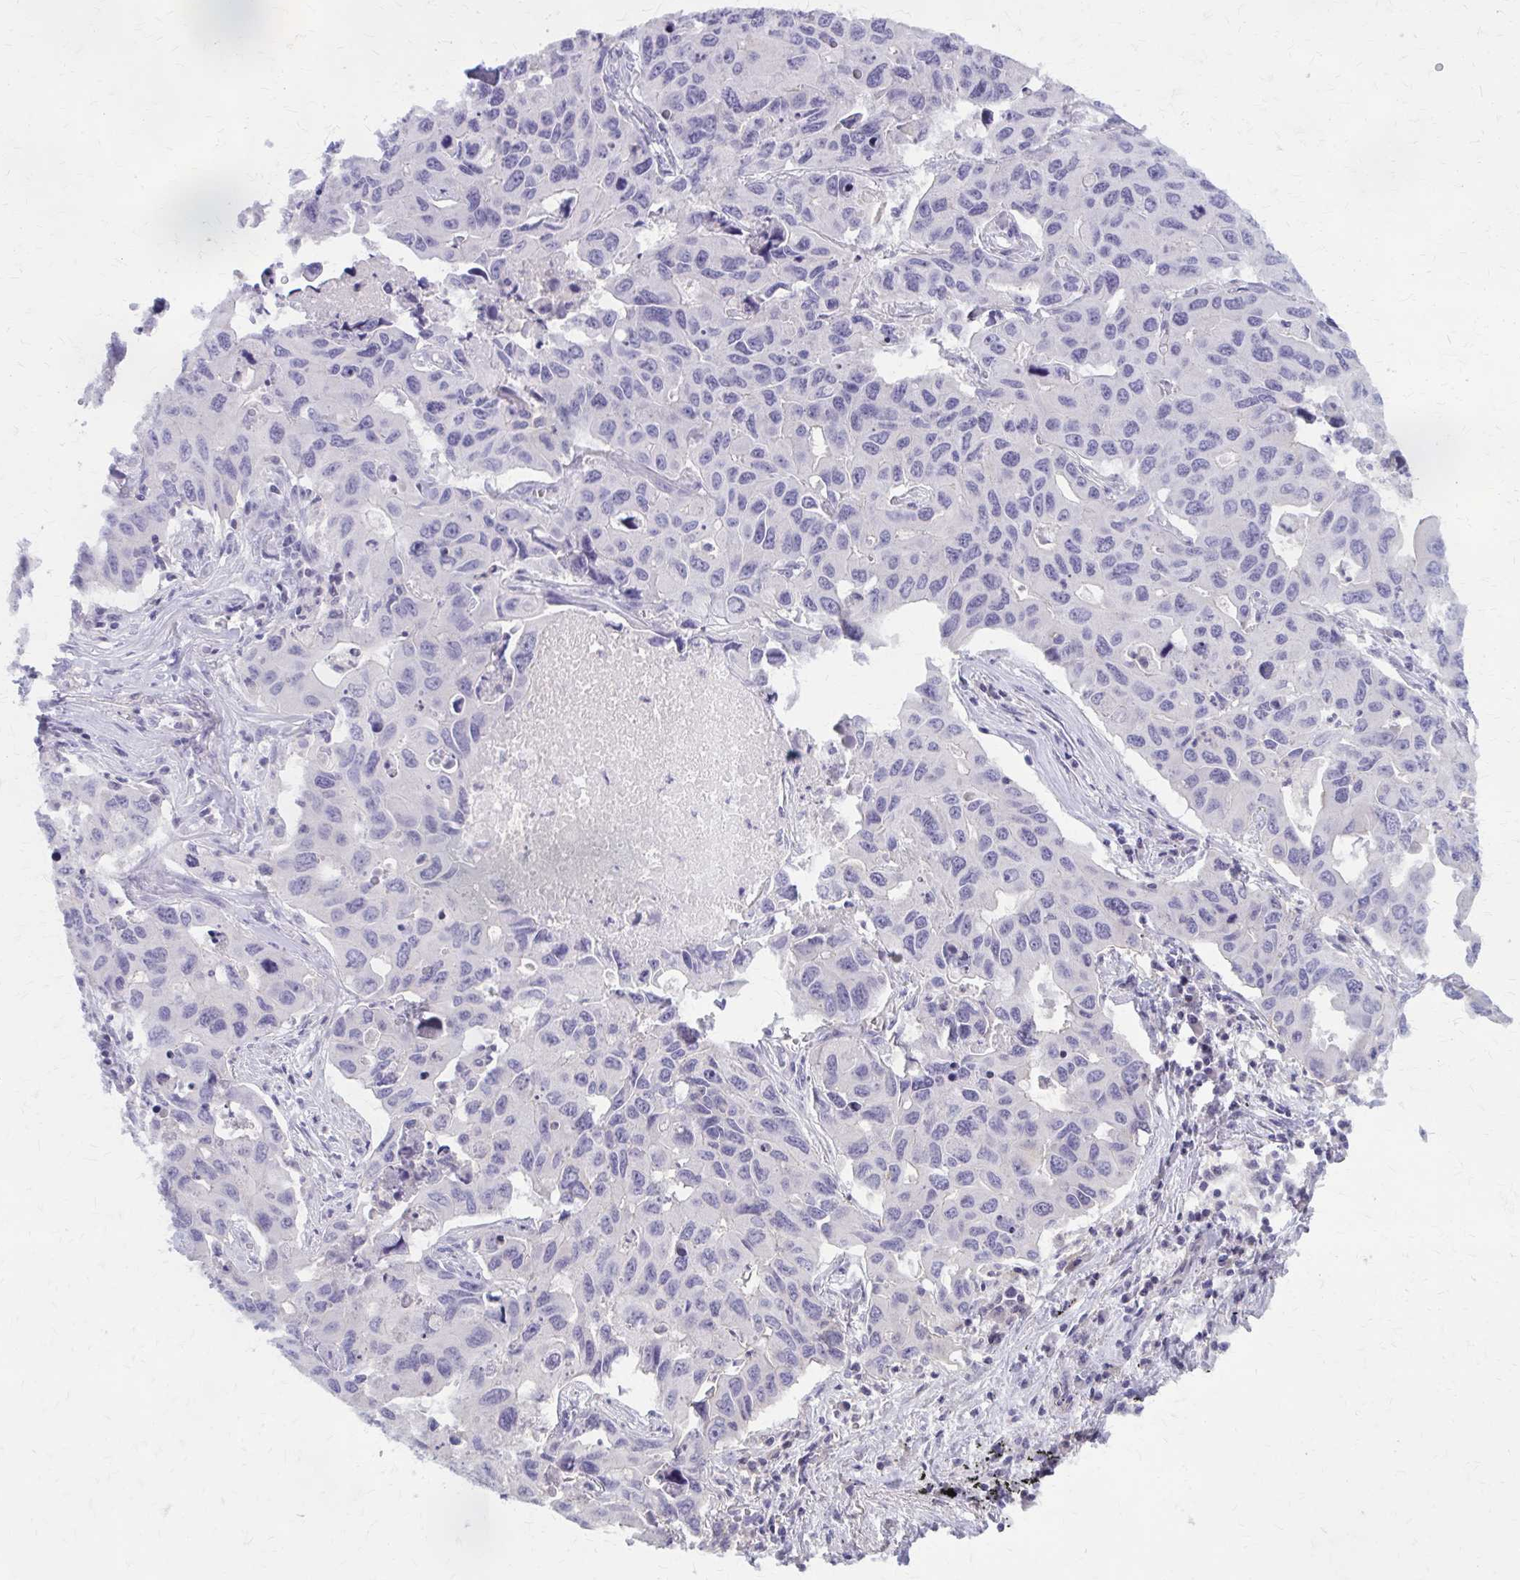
{"staining": {"intensity": "negative", "quantity": "none", "location": "none"}, "tissue": "lung cancer", "cell_type": "Tumor cells", "image_type": "cancer", "snomed": [{"axis": "morphology", "description": "Adenocarcinoma, NOS"}, {"axis": "topography", "description": "Lung"}], "caption": "A high-resolution histopathology image shows IHC staining of lung cancer (adenocarcinoma), which exhibits no significant expression in tumor cells.", "gene": "OR4A47", "patient": {"sex": "male", "age": 64}}